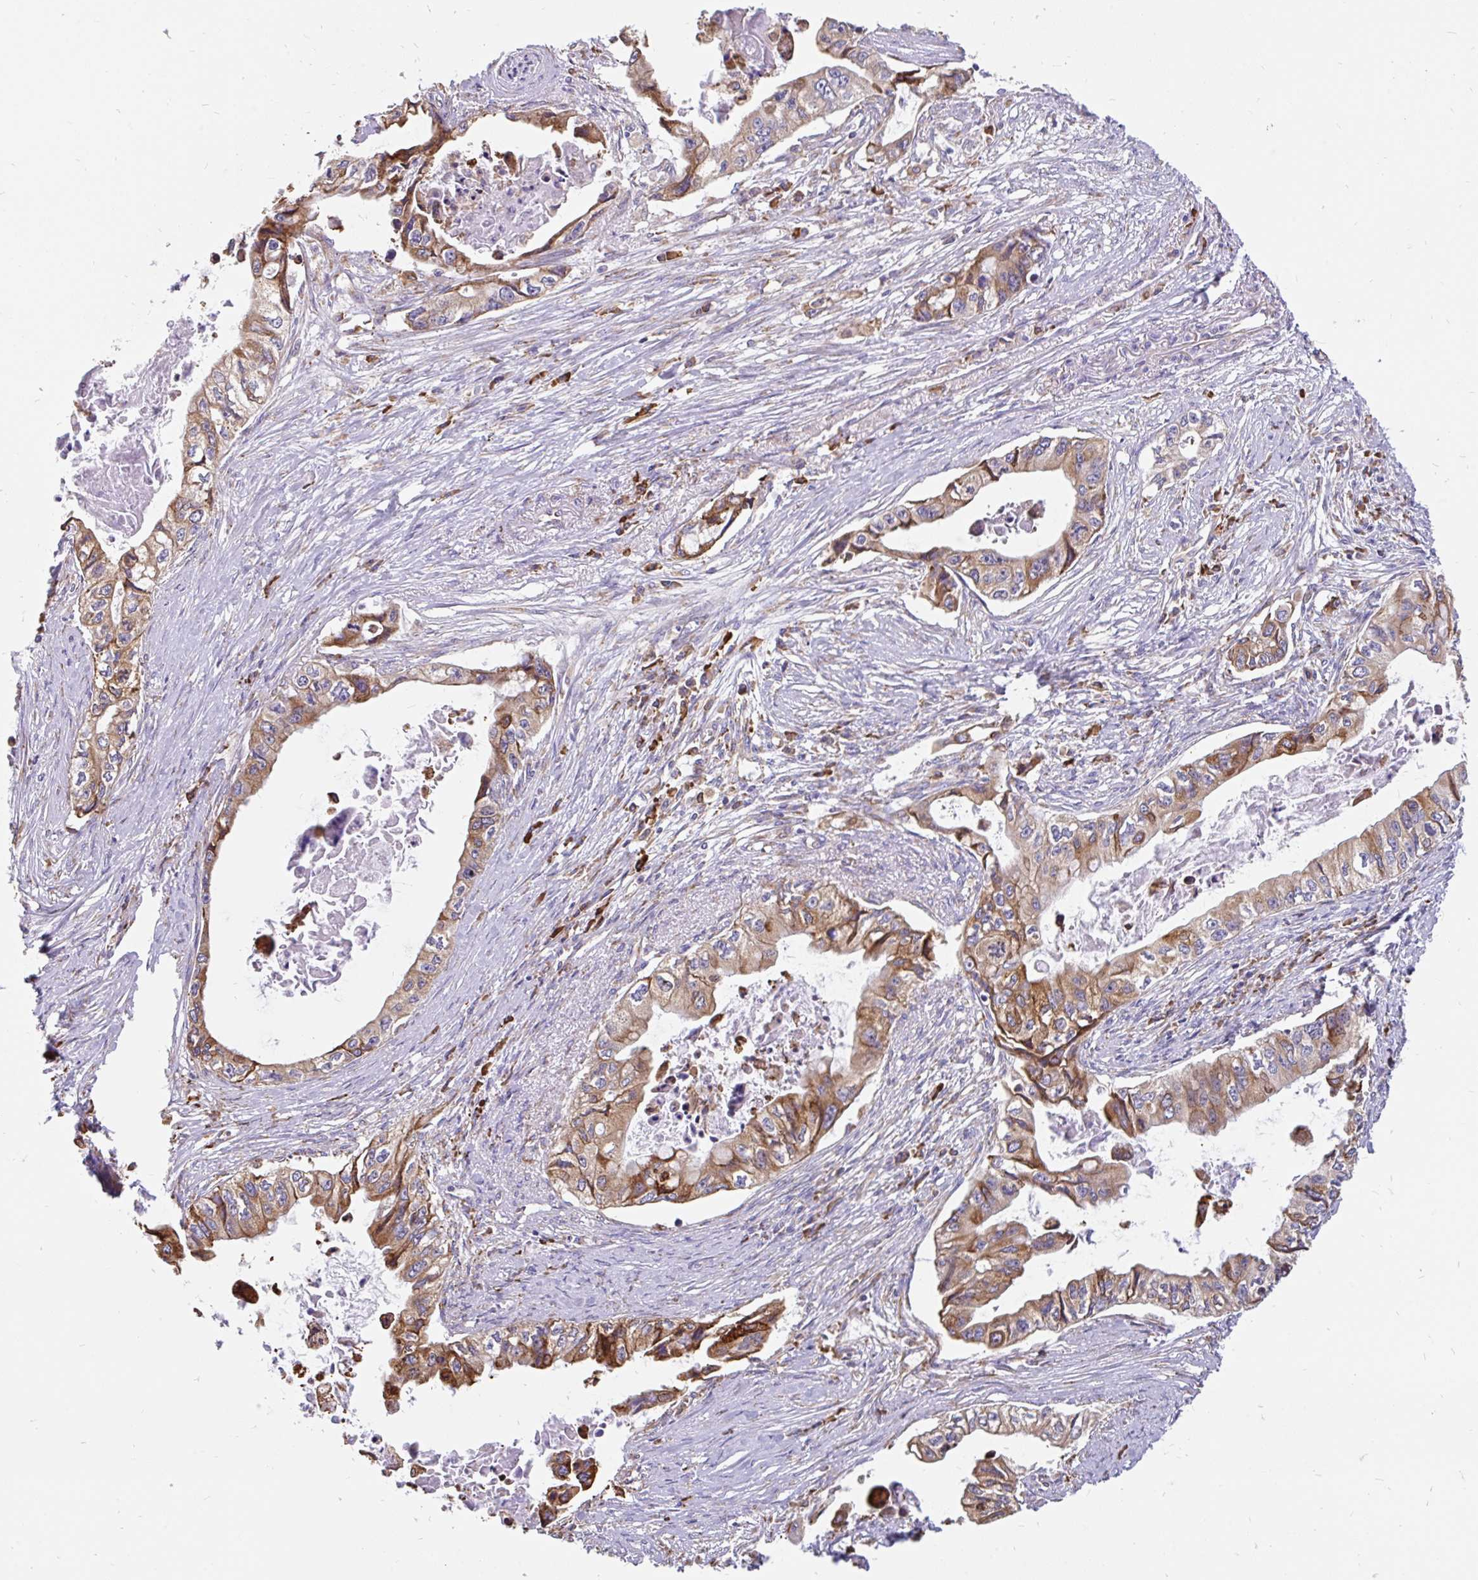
{"staining": {"intensity": "moderate", "quantity": ">75%", "location": "cytoplasmic/membranous"}, "tissue": "pancreatic cancer", "cell_type": "Tumor cells", "image_type": "cancer", "snomed": [{"axis": "morphology", "description": "Adenocarcinoma, NOS"}, {"axis": "topography", "description": "Pancreas"}], "caption": "Moderate cytoplasmic/membranous protein expression is present in about >75% of tumor cells in adenocarcinoma (pancreatic). The protein of interest is shown in brown color, while the nuclei are stained blue.", "gene": "EML5", "patient": {"sex": "male", "age": 66}}